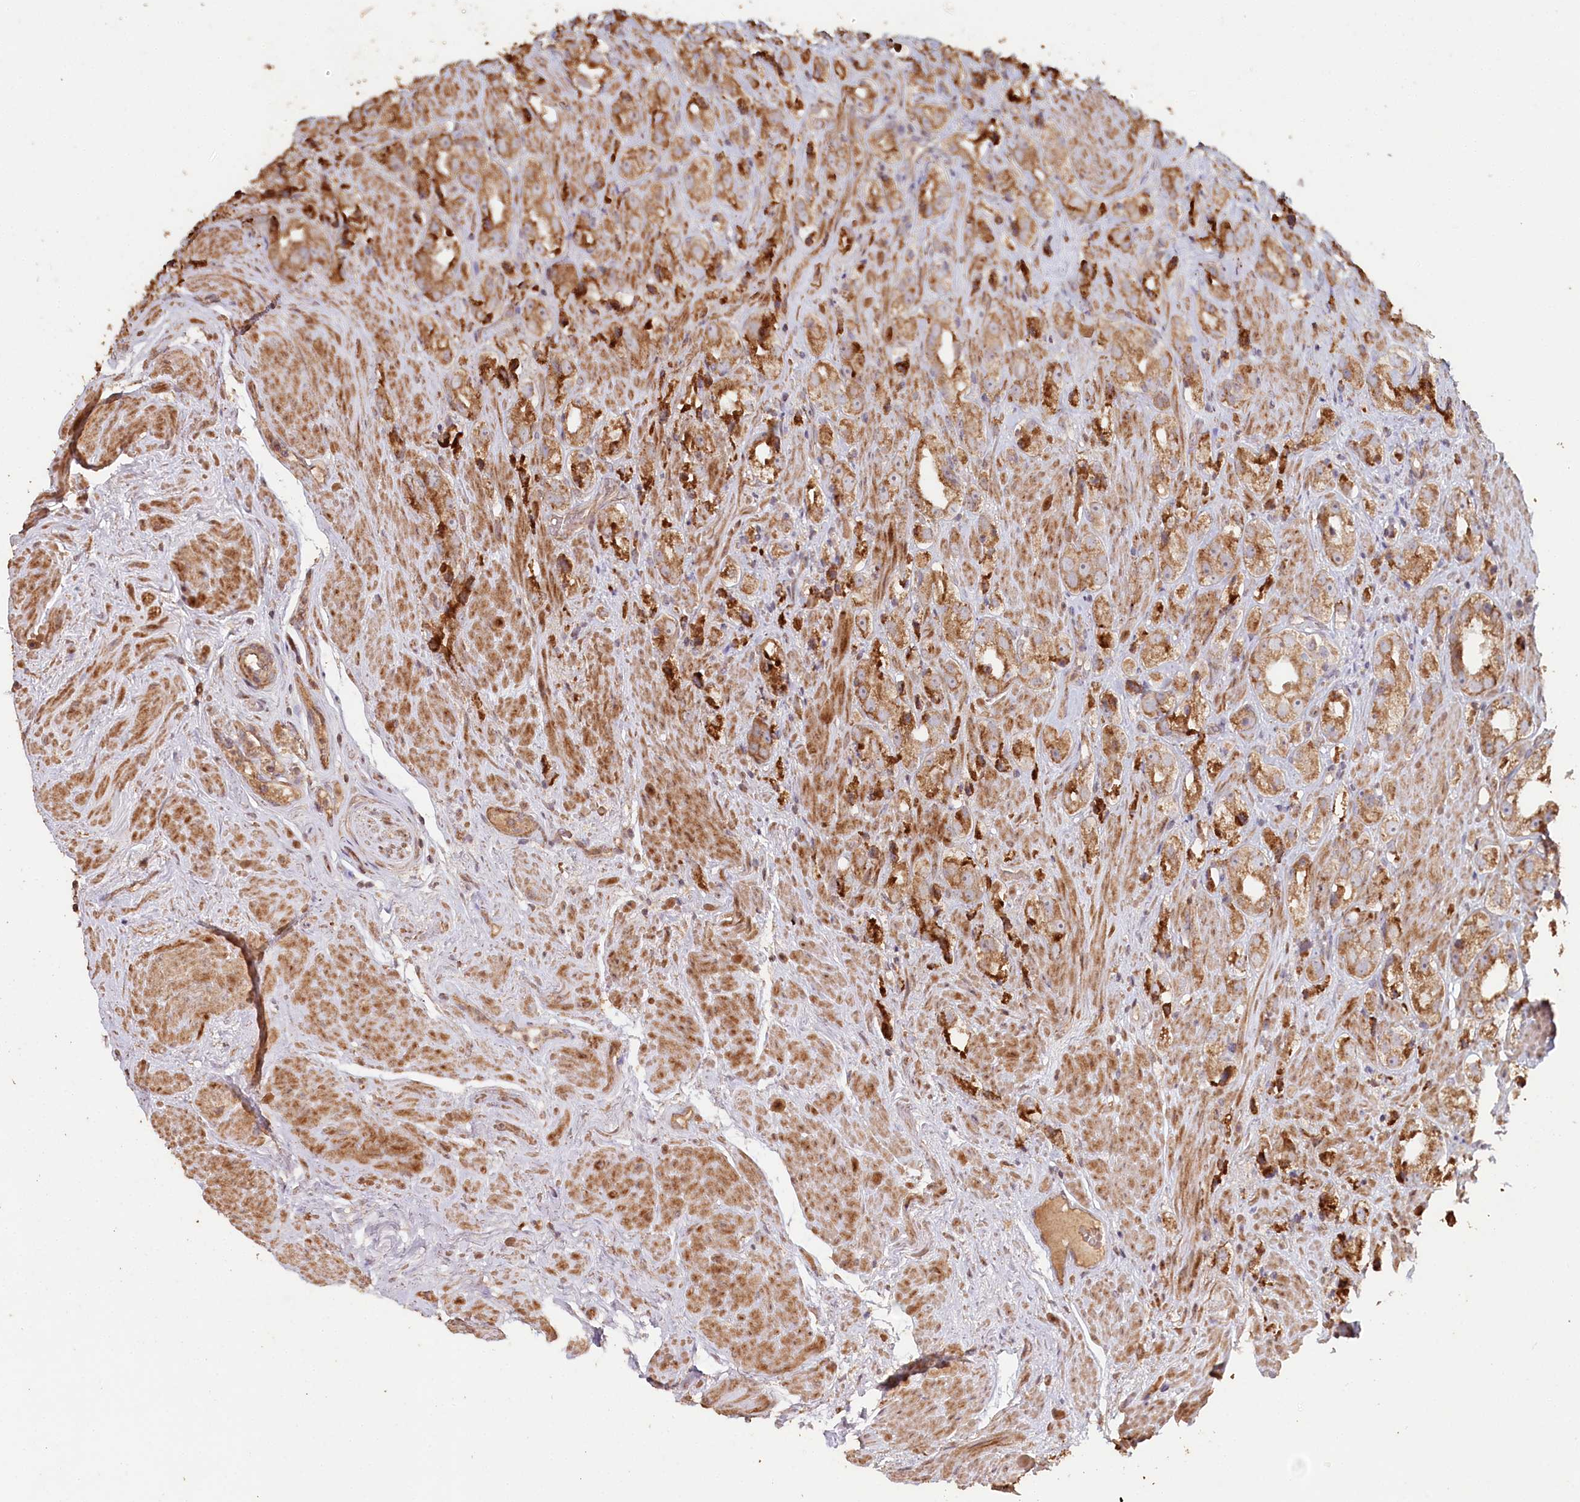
{"staining": {"intensity": "moderate", "quantity": ">75%", "location": "cytoplasmic/membranous"}, "tissue": "prostate cancer", "cell_type": "Tumor cells", "image_type": "cancer", "snomed": [{"axis": "morphology", "description": "Adenocarcinoma, NOS"}, {"axis": "topography", "description": "Prostate"}], "caption": "Prostate adenocarcinoma tissue exhibits moderate cytoplasmic/membranous expression in approximately >75% of tumor cells, visualized by immunohistochemistry.", "gene": "HAL", "patient": {"sex": "male", "age": 79}}